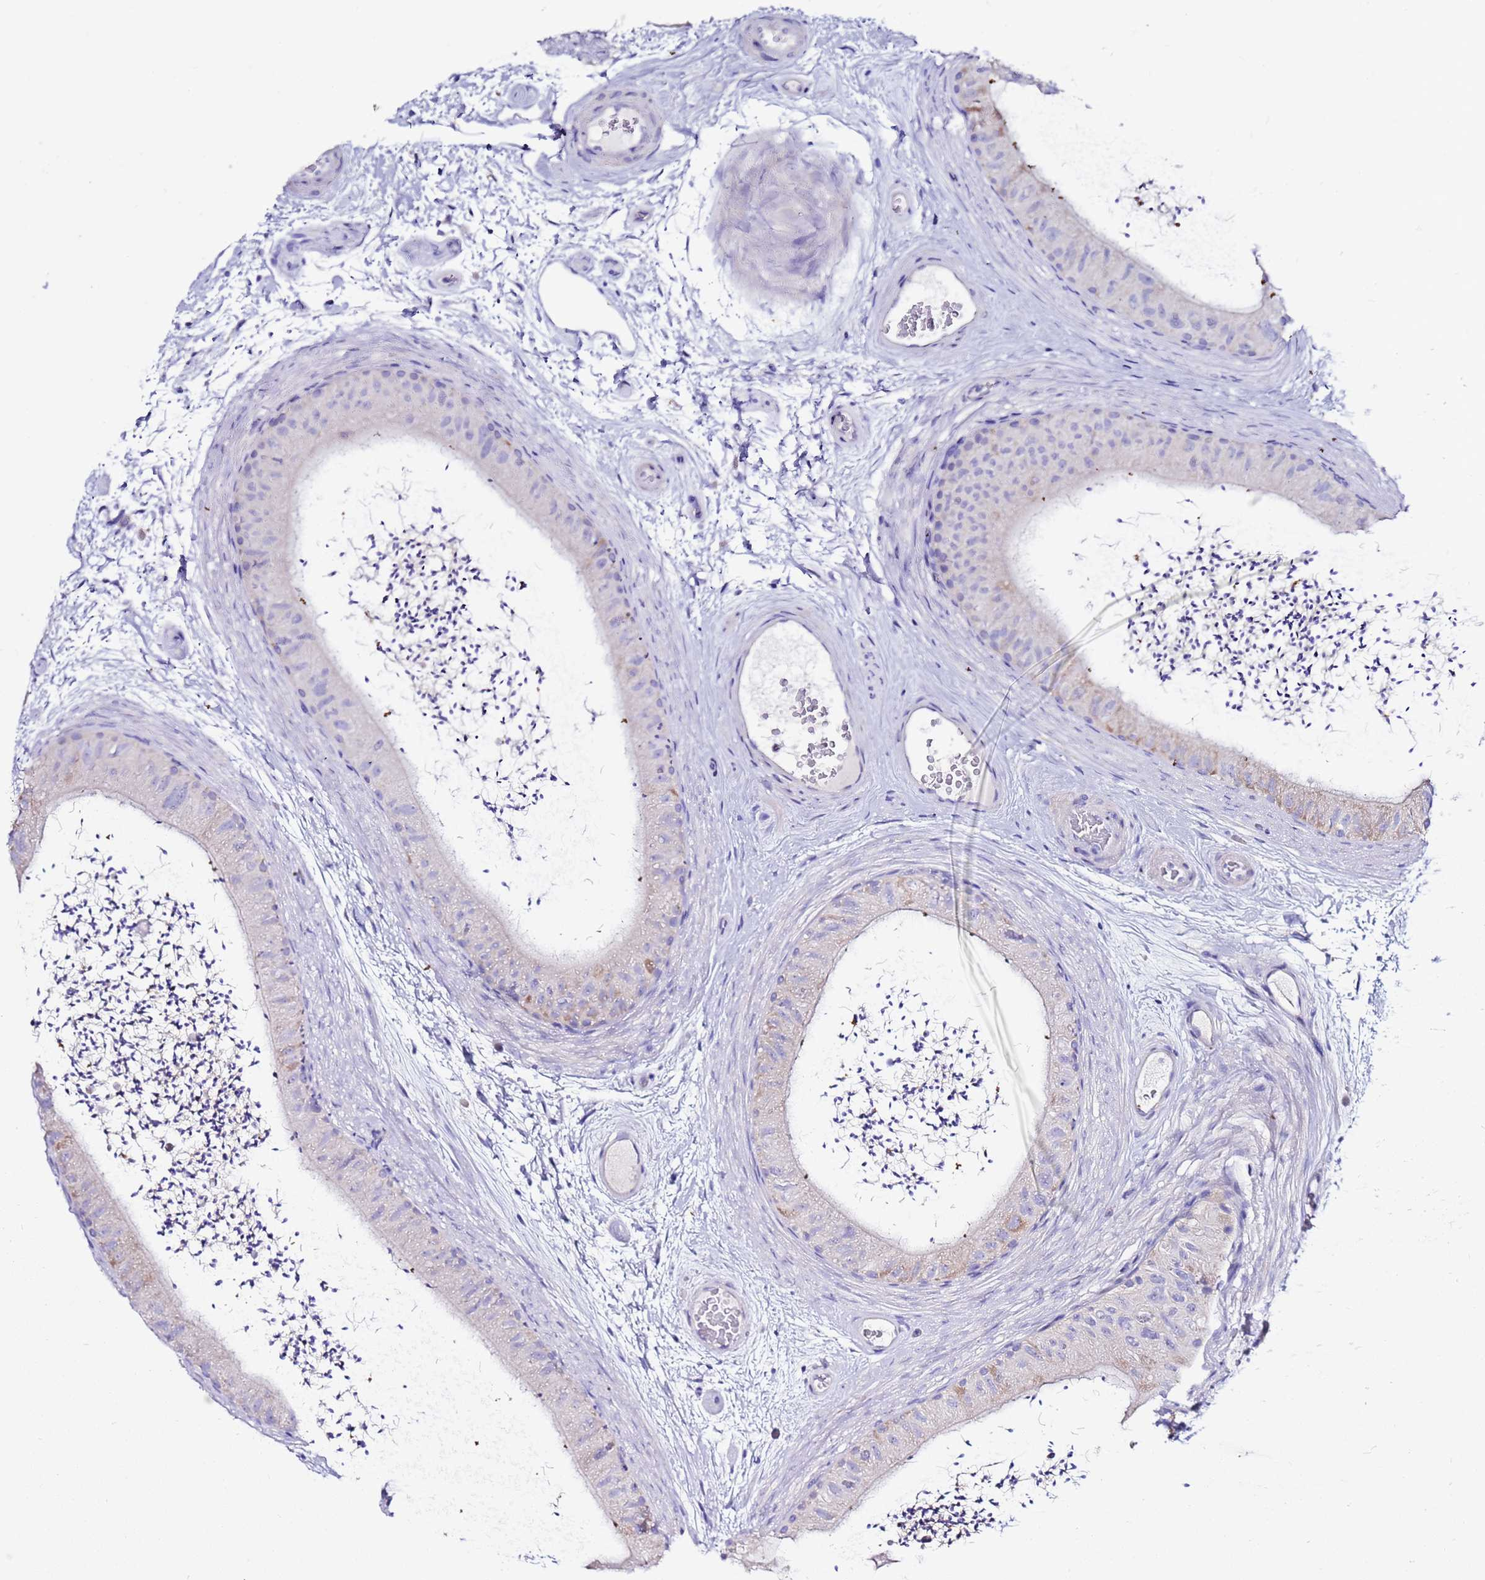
{"staining": {"intensity": "negative", "quantity": "none", "location": "none"}, "tissue": "epididymis", "cell_type": "Glandular cells", "image_type": "normal", "snomed": [{"axis": "morphology", "description": "Normal tissue, NOS"}, {"axis": "topography", "description": "Epididymis"}], "caption": "An immunohistochemistry (IHC) image of normal epididymis is shown. There is no staining in glandular cells of epididymis.", "gene": "MYBPC3", "patient": {"sex": "male", "age": 50}}